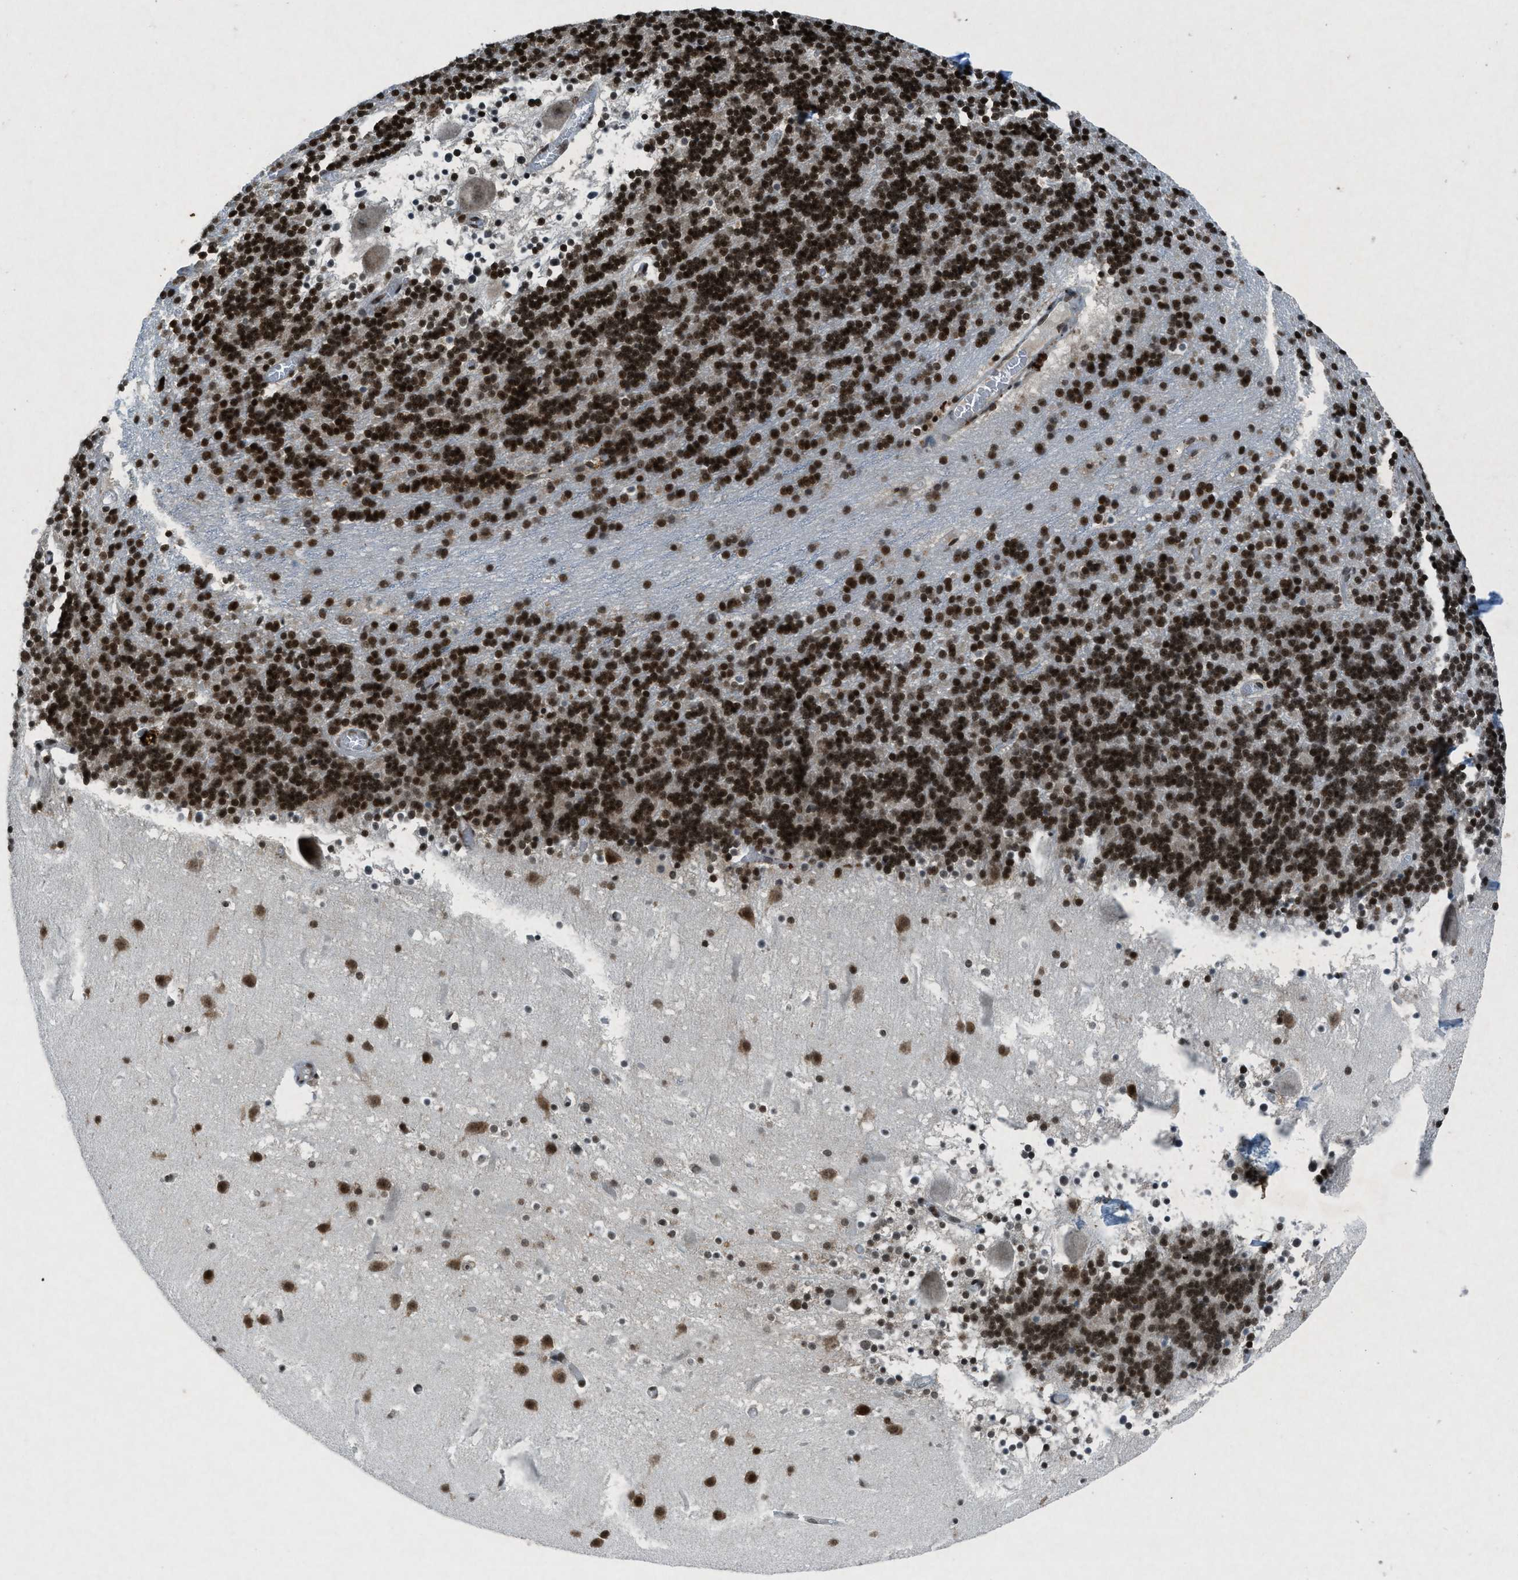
{"staining": {"intensity": "strong", "quantity": ">75%", "location": "nuclear"}, "tissue": "cerebellum", "cell_type": "Cells in granular layer", "image_type": "normal", "snomed": [{"axis": "morphology", "description": "Normal tissue, NOS"}, {"axis": "topography", "description": "Cerebellum"}], "caption": "Immunohistochemical staining of unremarkable human cerebellum displays strong nuclear protein positivity in approximately >75% of cells in granular layer. (brown staining indicates protein expression, while blue staining denotes nuclei).", "gene": "NXF1", "patient": {"sex": "male", "age": 45}}